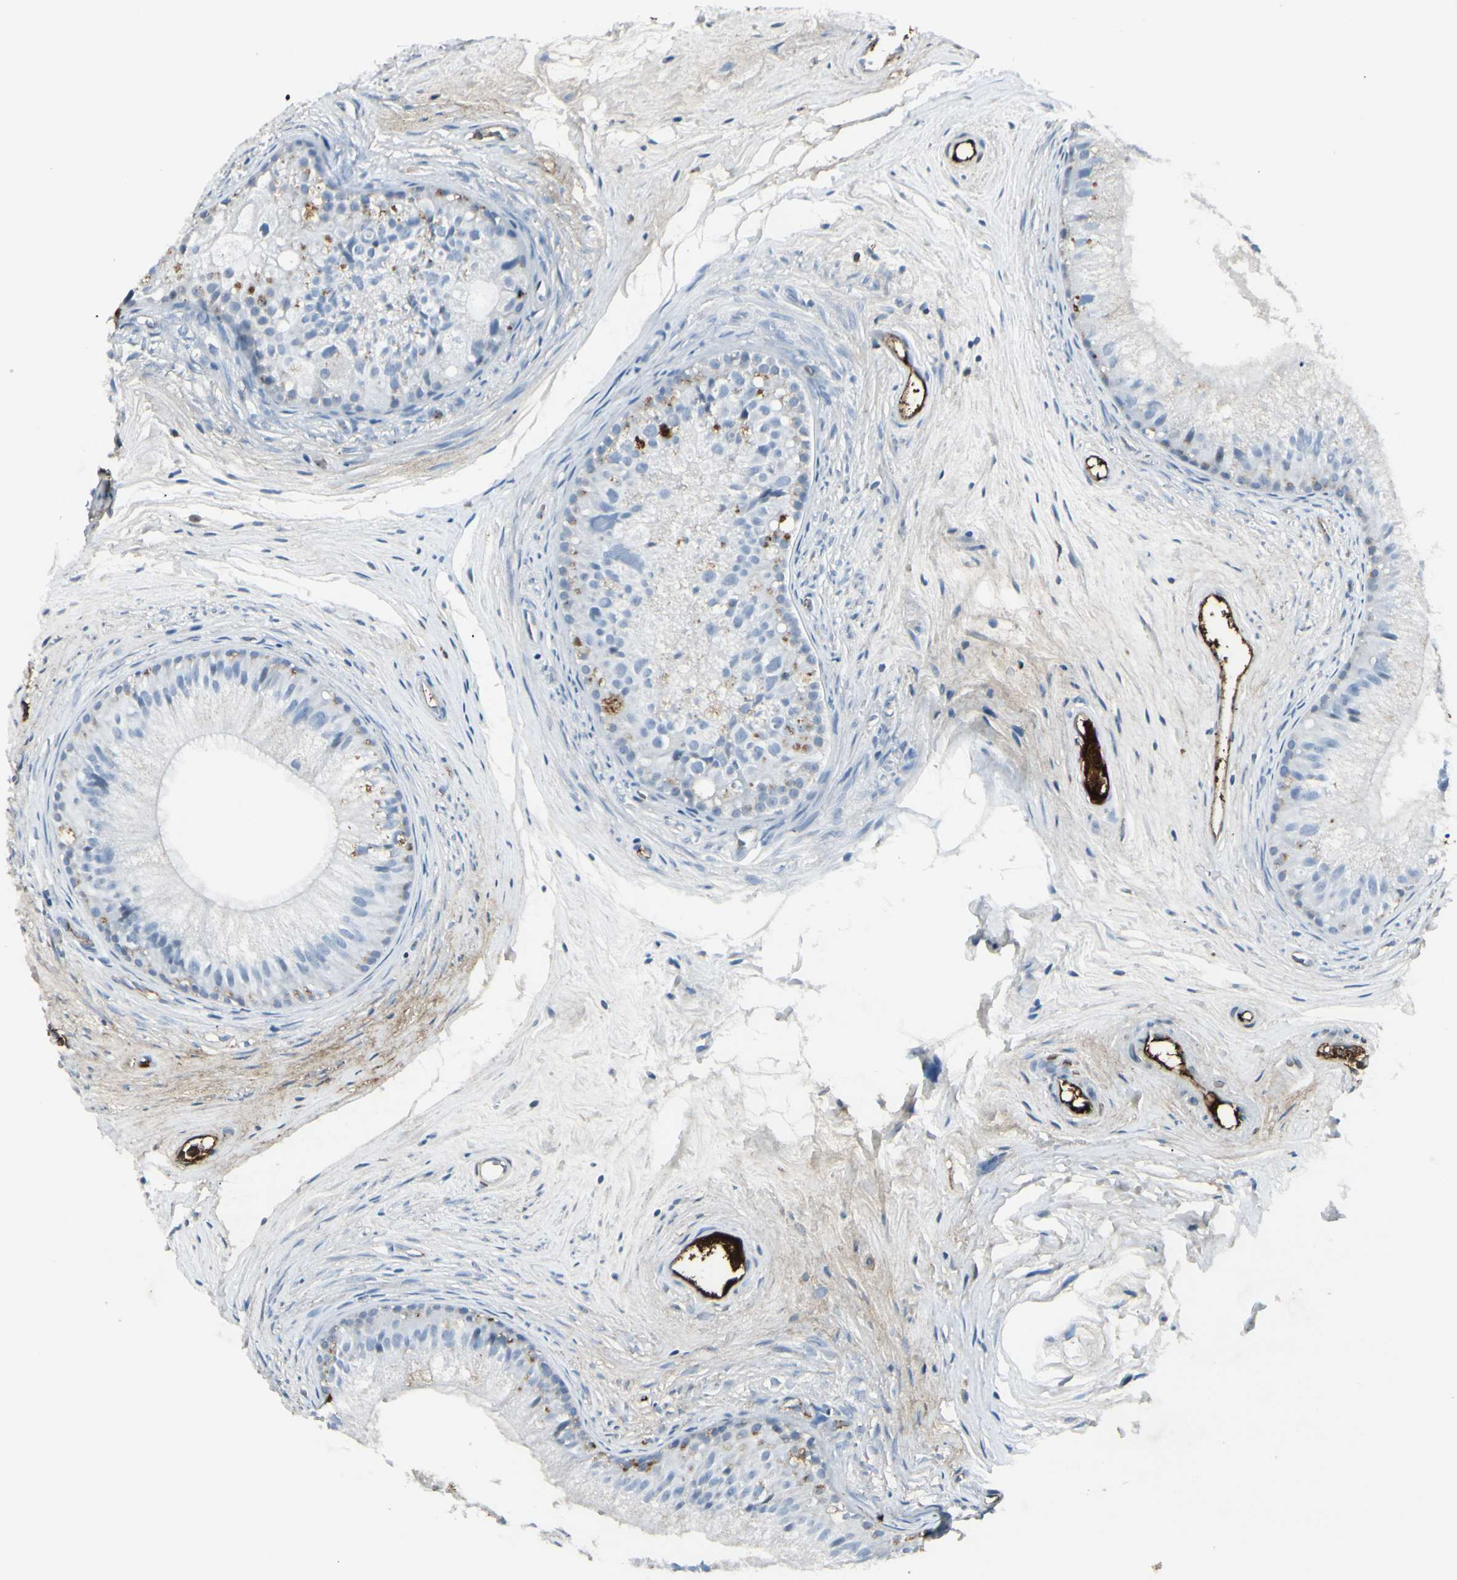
{"staining": {"intensity": "moderate", "quantity": "<25%", "location": "cytoplasmic/membranous"}, "tissue": "epididymis", "cell_type": "Glandular cells", "image_type": "normal", "snomed": [{"axis": "morphology", "description": "Normal tissue, NOS"}, {"axis": "topography", "description": "Epididymis"}], "caption": "Protein expression analysis of normal epididymis exhibits moderate cytoplasmic/membranous positivity in about <25% of glandular cells. (DAB (3,3'-diaminobenzidine) IHC, brown staining for protein, blue staining for nuclei).", "gene": "IGHM", "patient": {"sex": "male", "age": 56}}